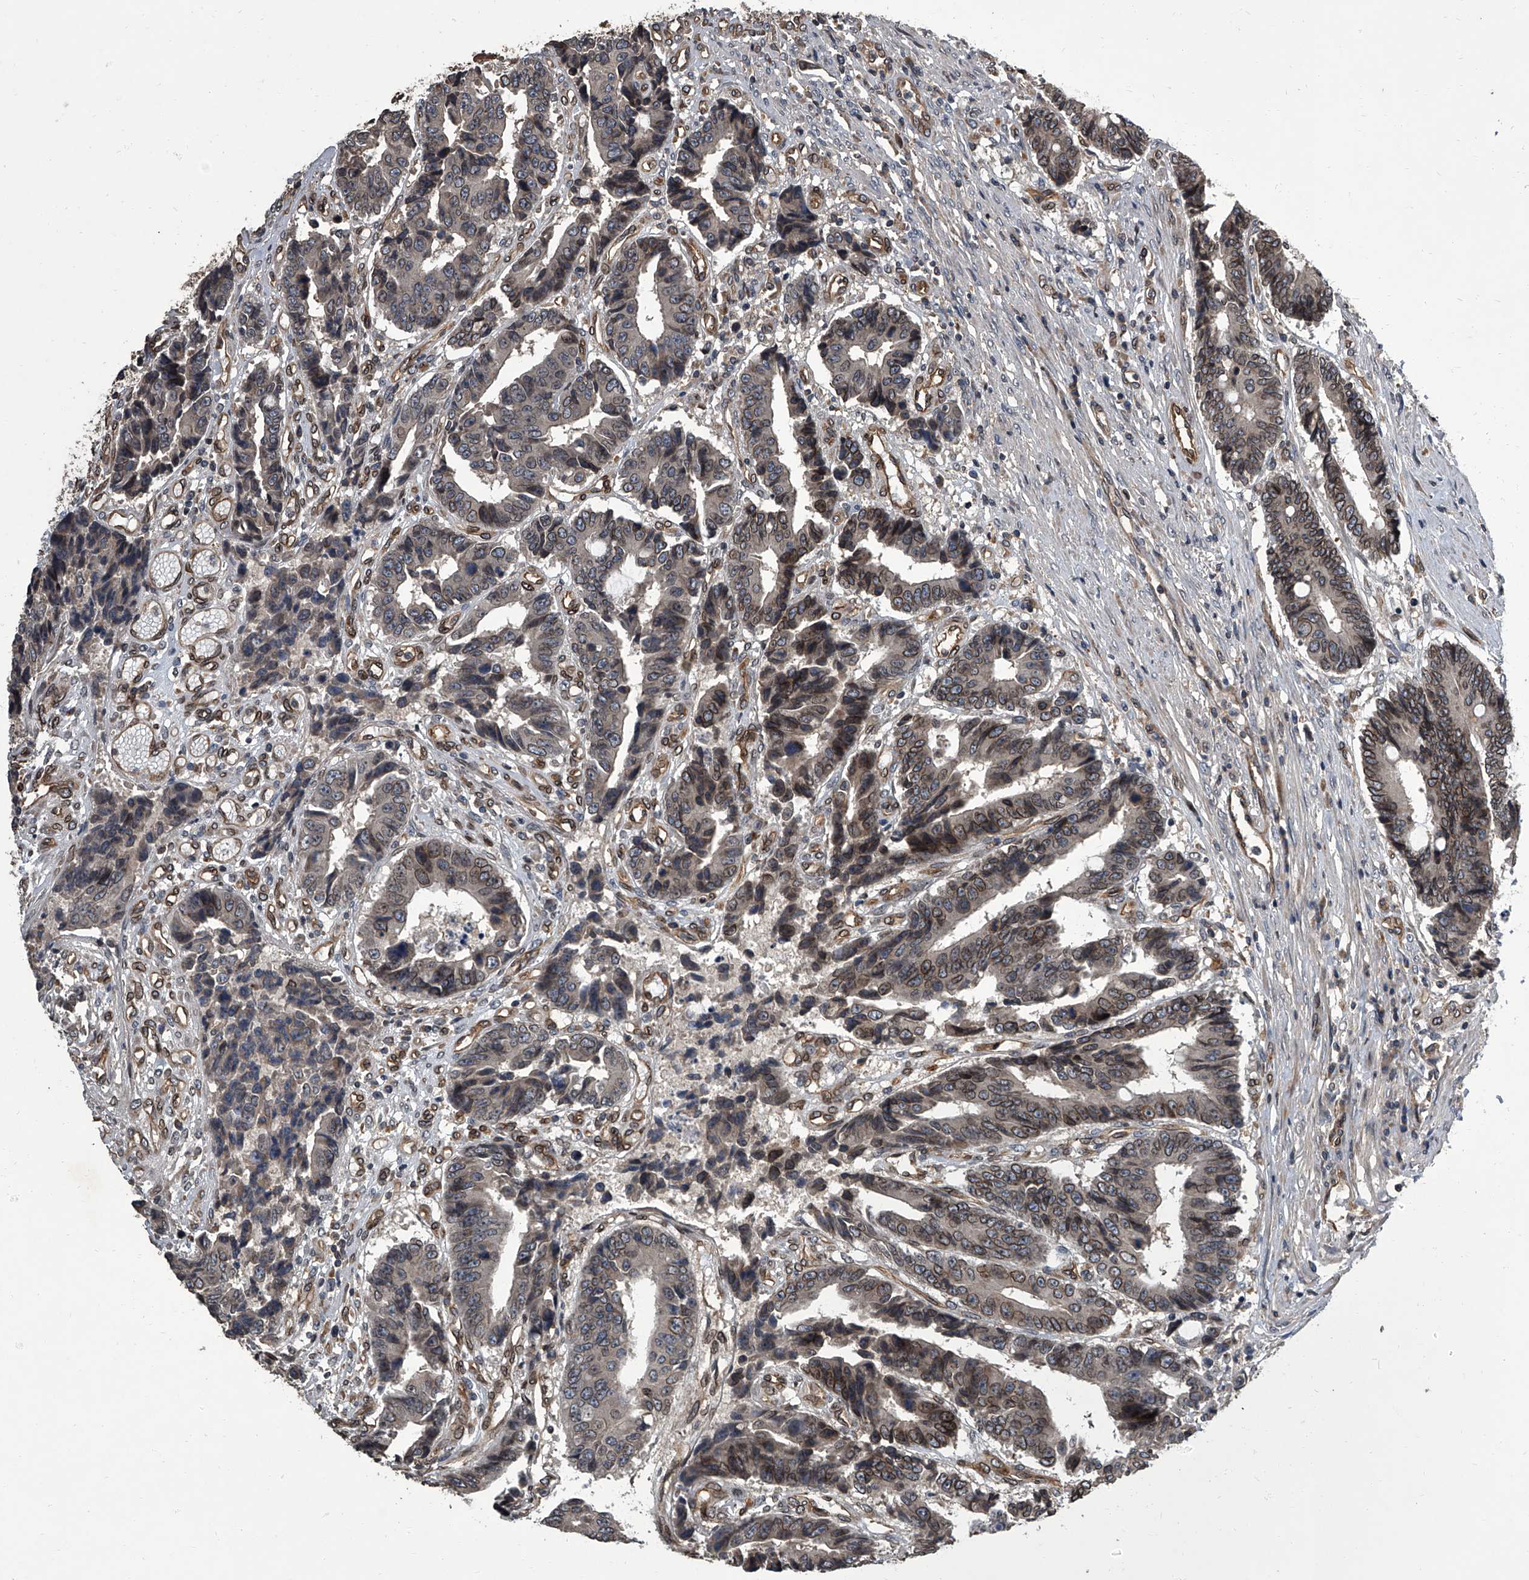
{"staining": {"intensity": "moderate", "quantity": "<25%", "location": "cytoplasmic/membranous,nuclear"}, "tissue": "colorectal cancer", "cell_type": "Tumor cells", "image_type": "cancer", "snomed": [{"axis": "morphology", "description": "Adenocarcinoma, NOS"}, {"axis": "topography", "description": "Rectum"}], "caption": "Brown immunohistochemical staining in colorectal cancer shows moderate cytoplasmic/membranous and nuclear staining in about <25% of tumor cells.", "gene": "LRRC8C", "patient": {"sex": "male", "age": 84}}